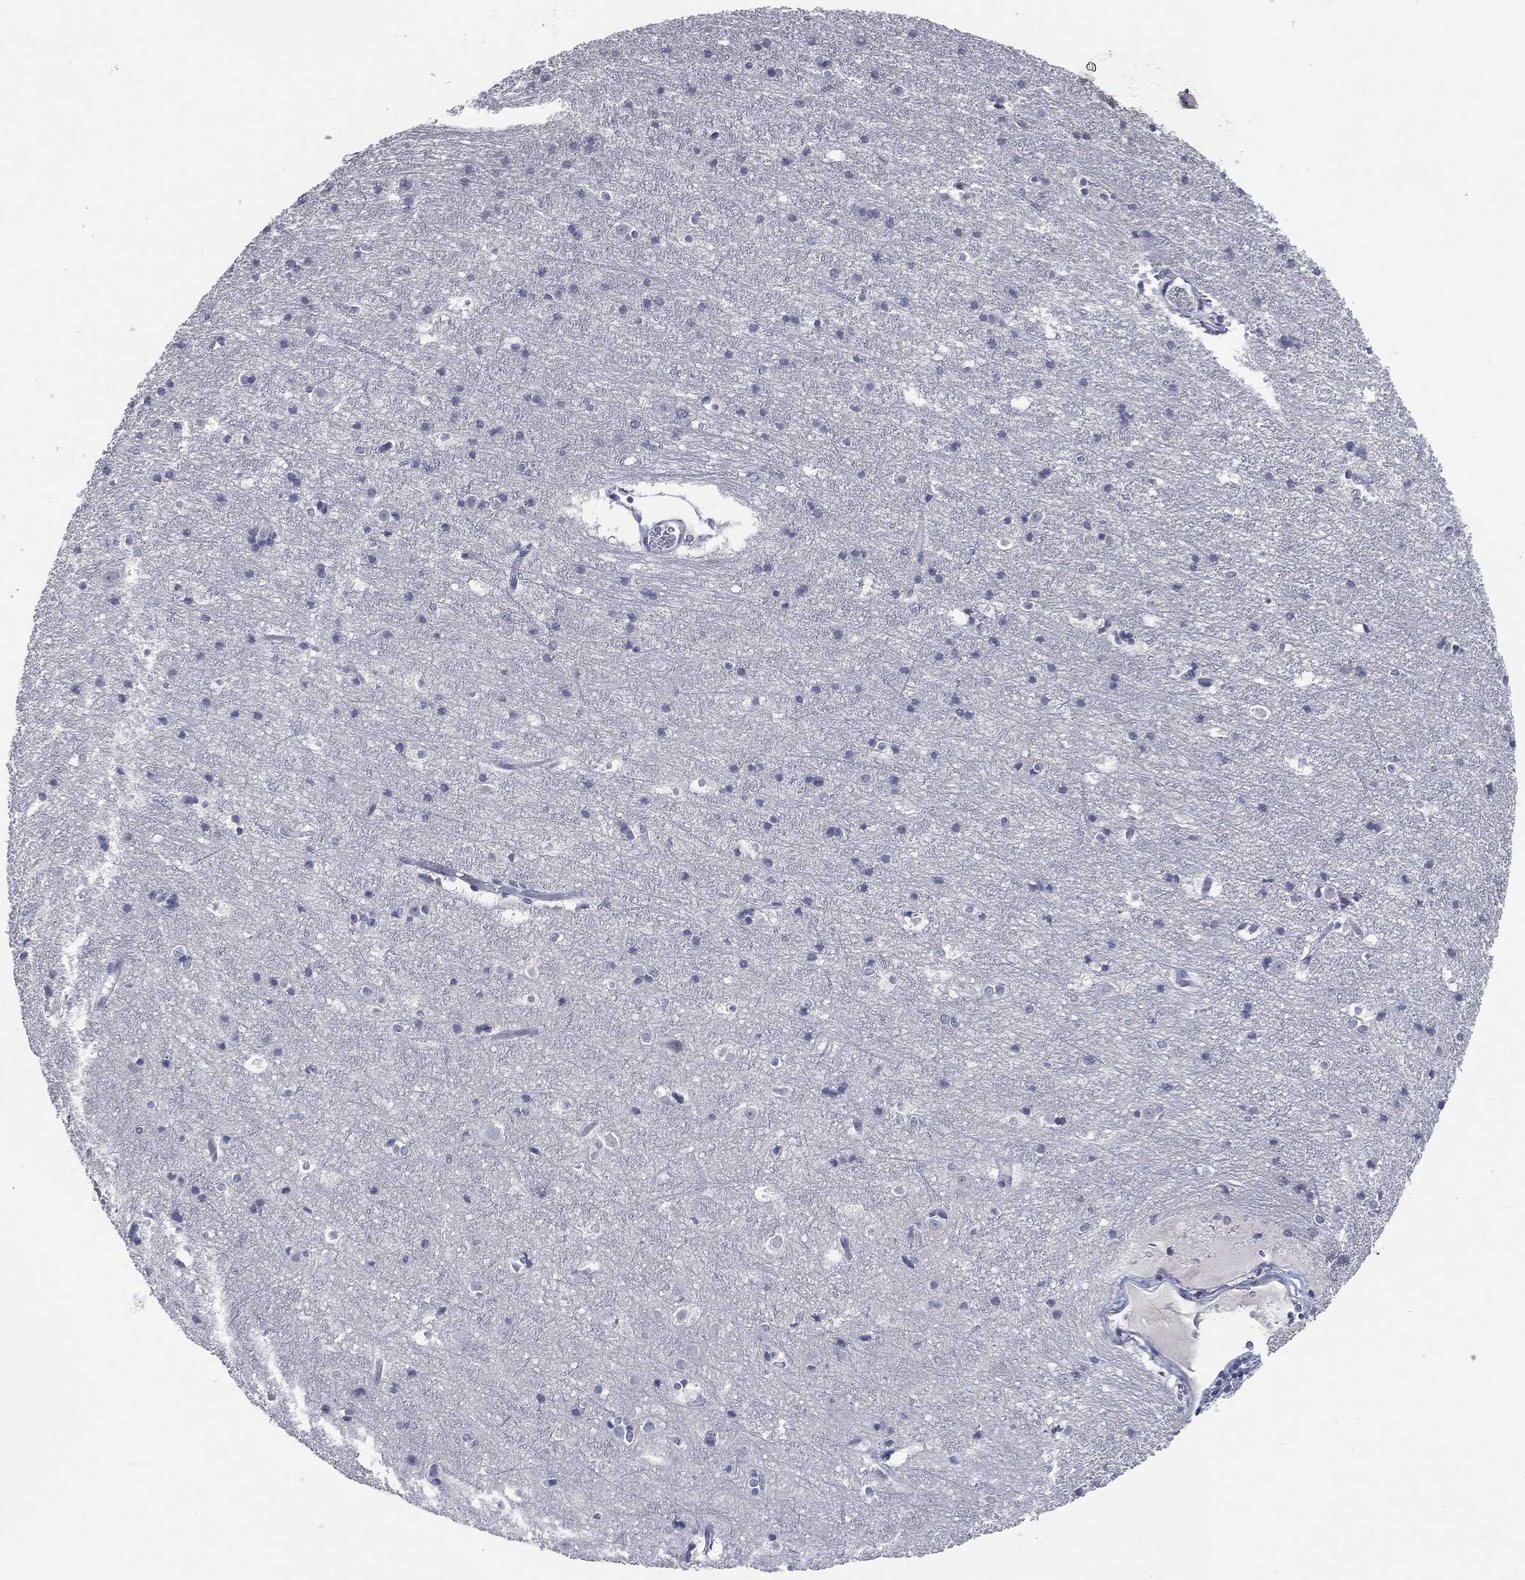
{"staining": {"intensity": "negative", "quantity": "none", "location": "none"}, "tissue": "cerebral cortex", "cell_type": "Endothelial cells", "image_type": "normal", "snomed": [{"axis": "morphology", "description": "Normal tissue, NOS"}, {"axis": "topography", "description": "Cerebral cortex"}], "caption": "High power microscopy micrograph of an immunohistochemistry image of benign cerebral cortex, revealing no significant positivity in endothelial cells.", "gene": "CGB1", "patient": {"sex": "female", "age": 52}}